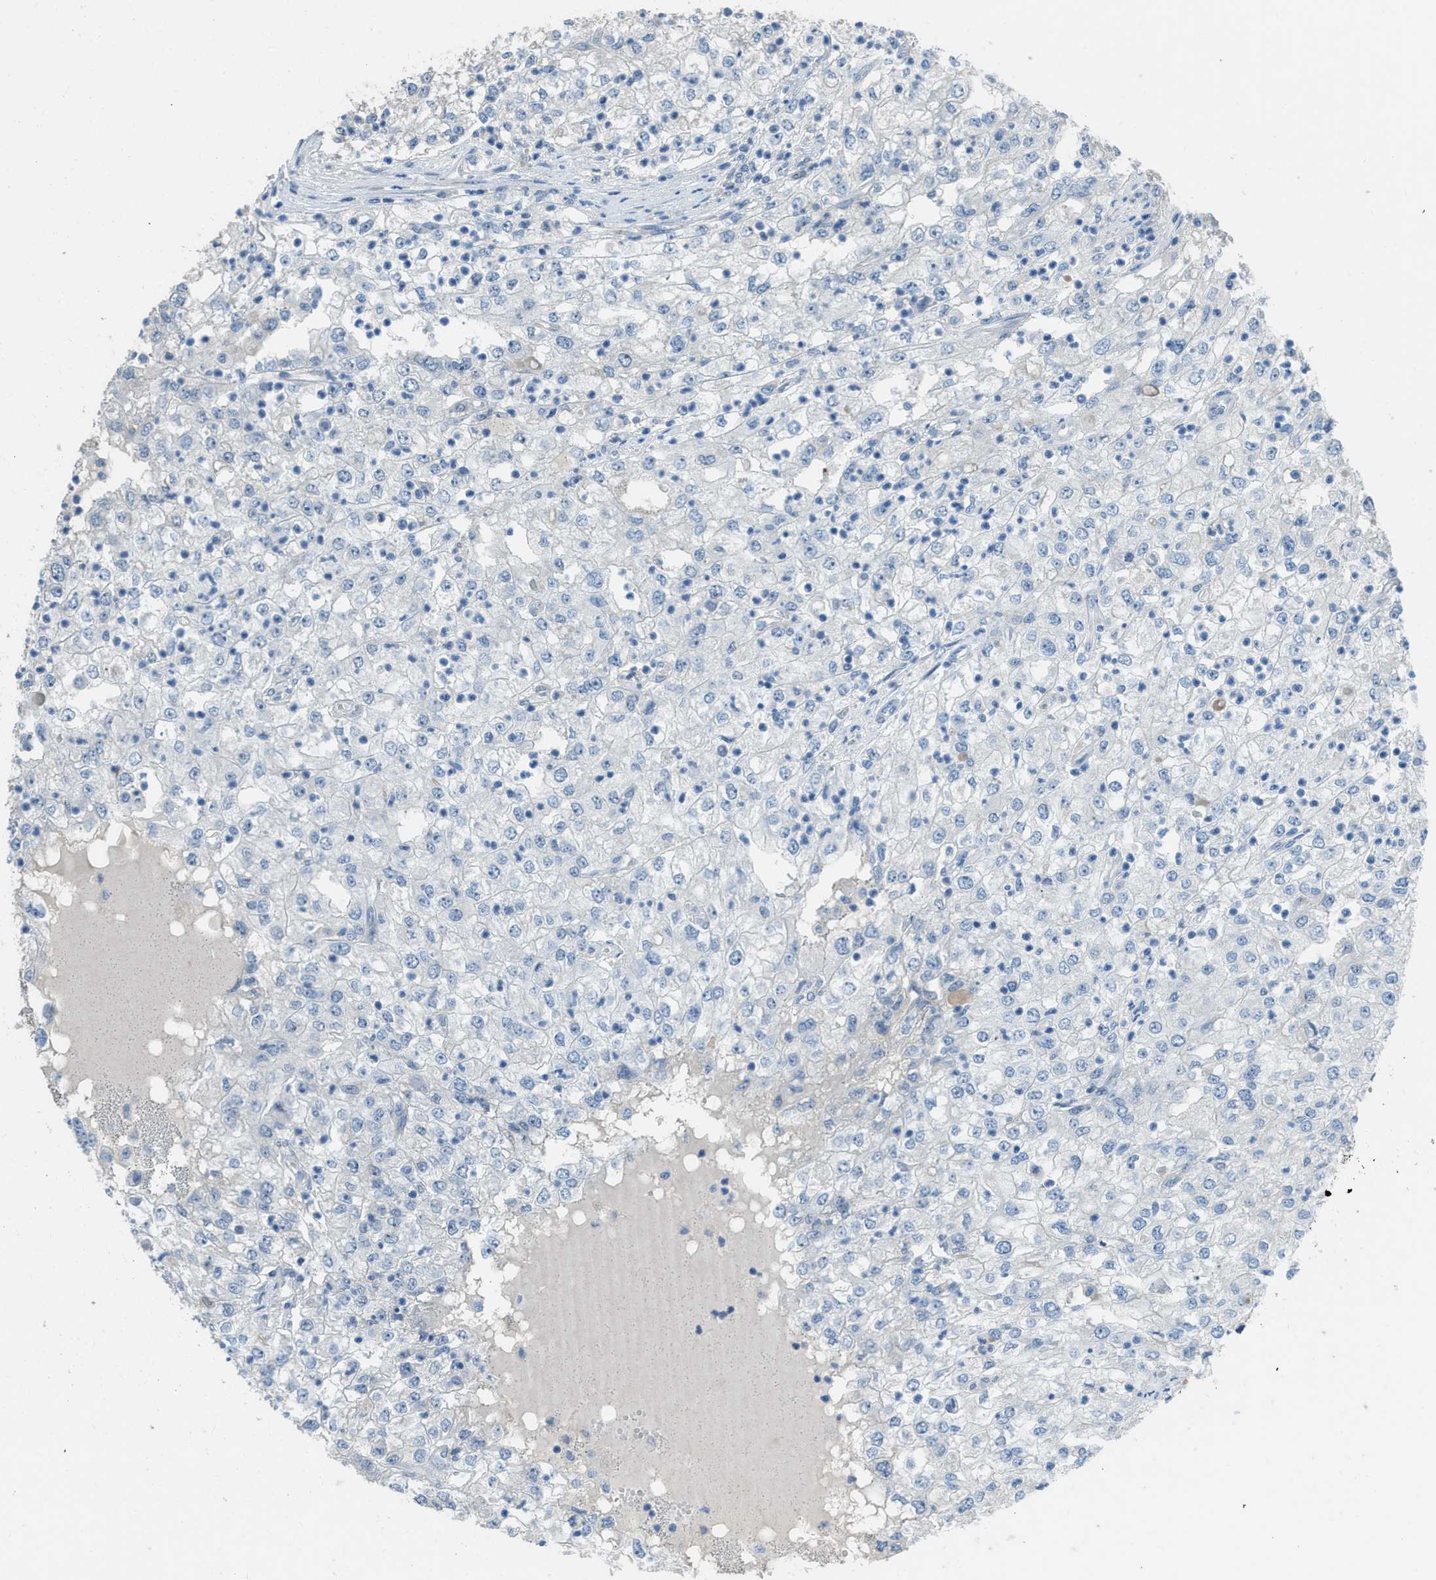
{"staining": {"intensity": "negative", "quantity": "none", "location": "none"}, "tissue": "renal cancer", "cell_type": "Tumor cells", "image_type": "cancer", "snomed": [{"axis": "morphology", "description": "Adenocarcinoma, NOS"}, {"axis": "topography", "description": "Kidney"}], "caption": "Micrograph shows no significant protein positivity in tumor cells of renal cancer (adenocarcinoma).", "gene": "TIMD4", "patient": {"sex": "female", "age": 54}}